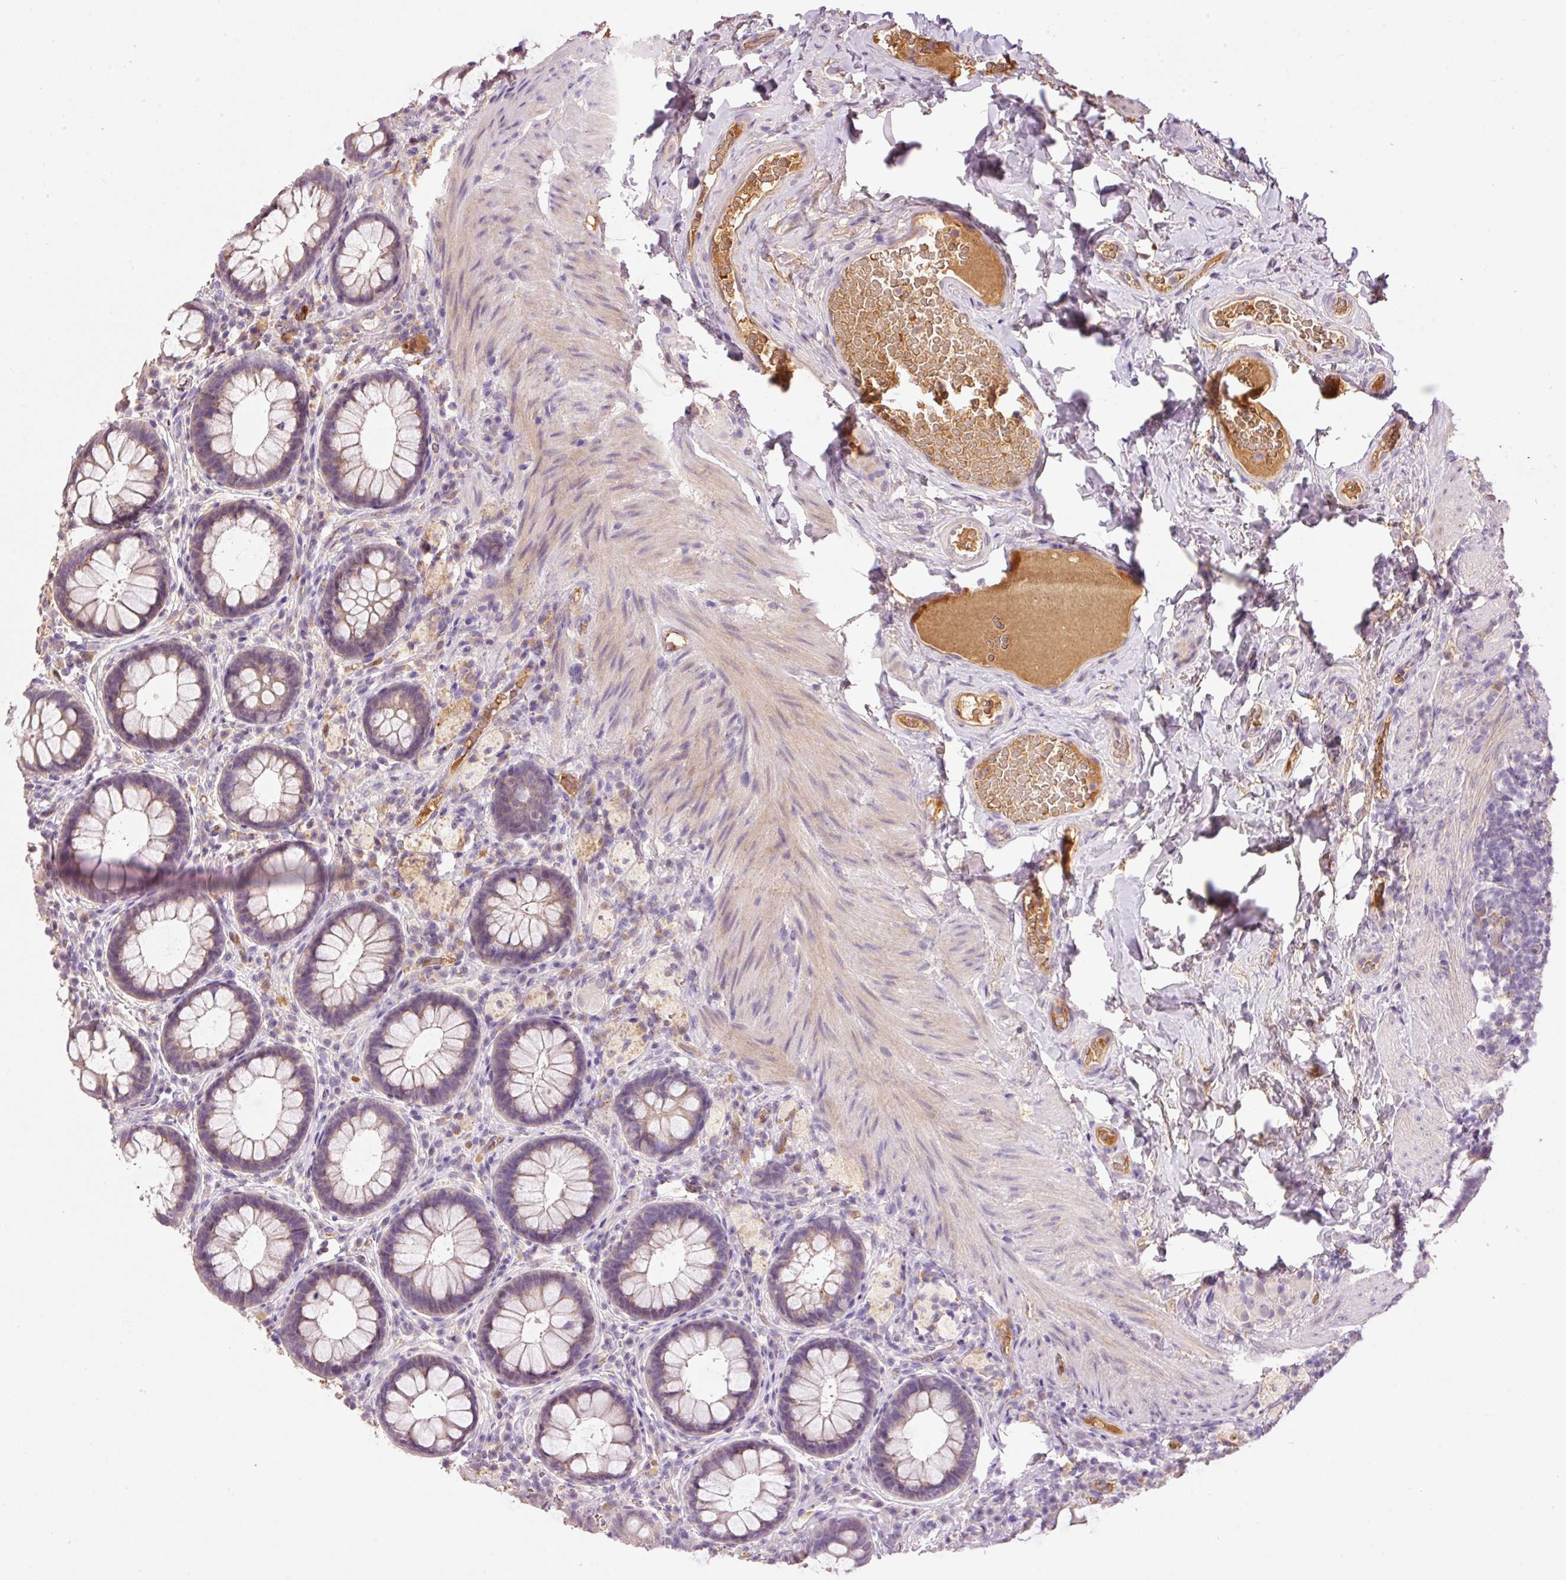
{"staining": {"intensity": "moderate", "quantity": "25%-75%", "location": "cytoplasmic/membranous"}, "tissue": "rectum", "cell_type": "Glandular cells", "image_type": "normal", "snomed": [{"axis": "morphology", "description": "Normal tissue, NOS"}, {"axis": "topography", "description": "Rectum"}], "caption": "Brown immunohistochemical staining in unremarkable human rectum demonstrates moderate cytoplasmic/membranous staining in approximately 25%-75% of glandular cells.", "gene": "CMTM8", "patient": {"sex": "female", "age": 69}}